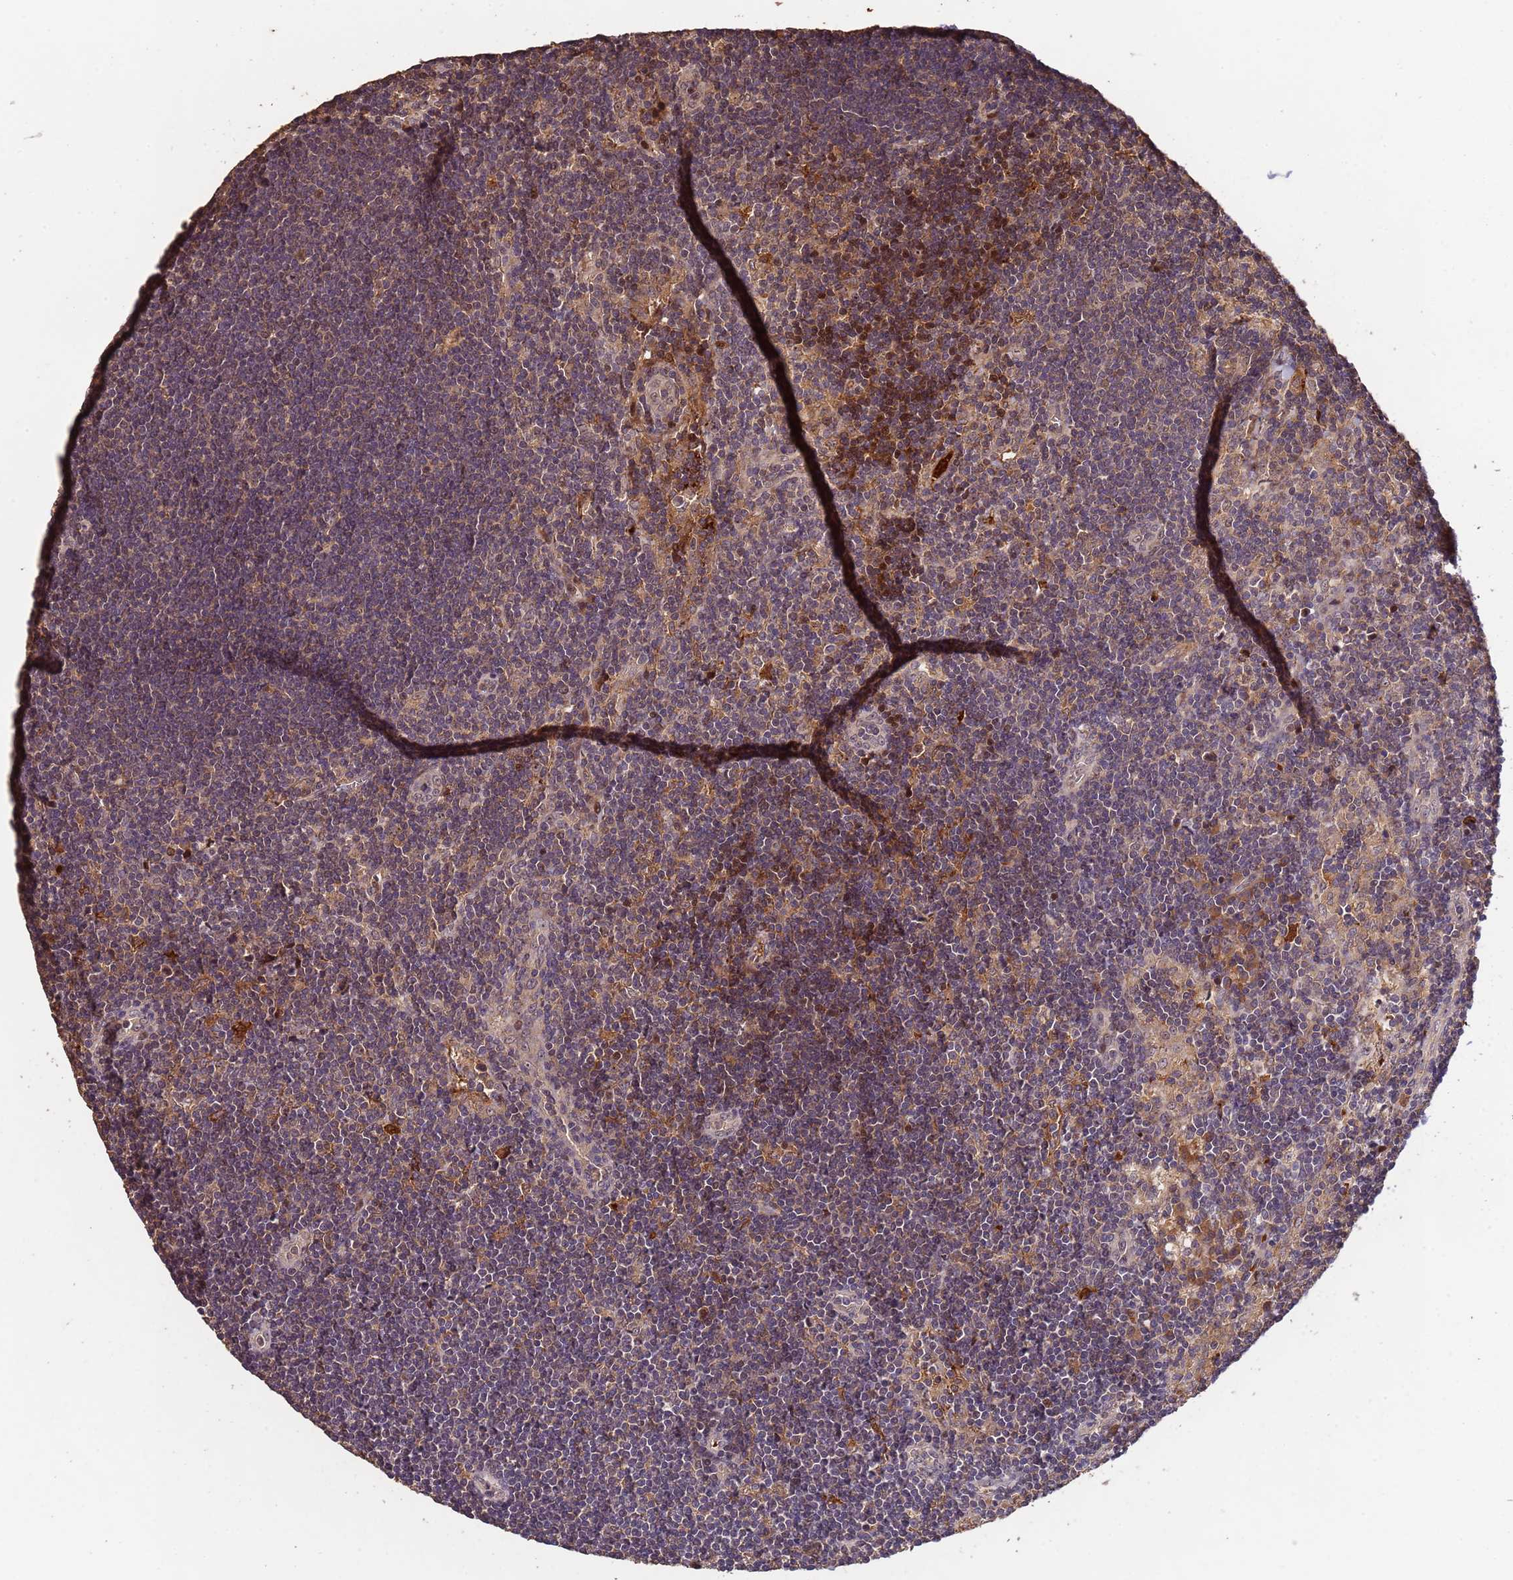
{"staining": {"intensity": "moderate", "quantity": "25%-75%", "location": "cytoplasmic/membranous"}, "tissue": "lymph node", "cell_type": "Non-germinal center cells", "image_type": "normal", "snomed": [{"axis": "morphology", "description": "Normal tissue, NOS"}, {"axis": "topography", "description": "Lymph node"}], "caption": "Non-germinal center cells exhibit medium levels of moderate cytoplasmic/membranous staining in about 25%-75% of cells in normal human lymph node.", "gene": "CCDC184", "patient": {"sex": "male", "age": 24}}